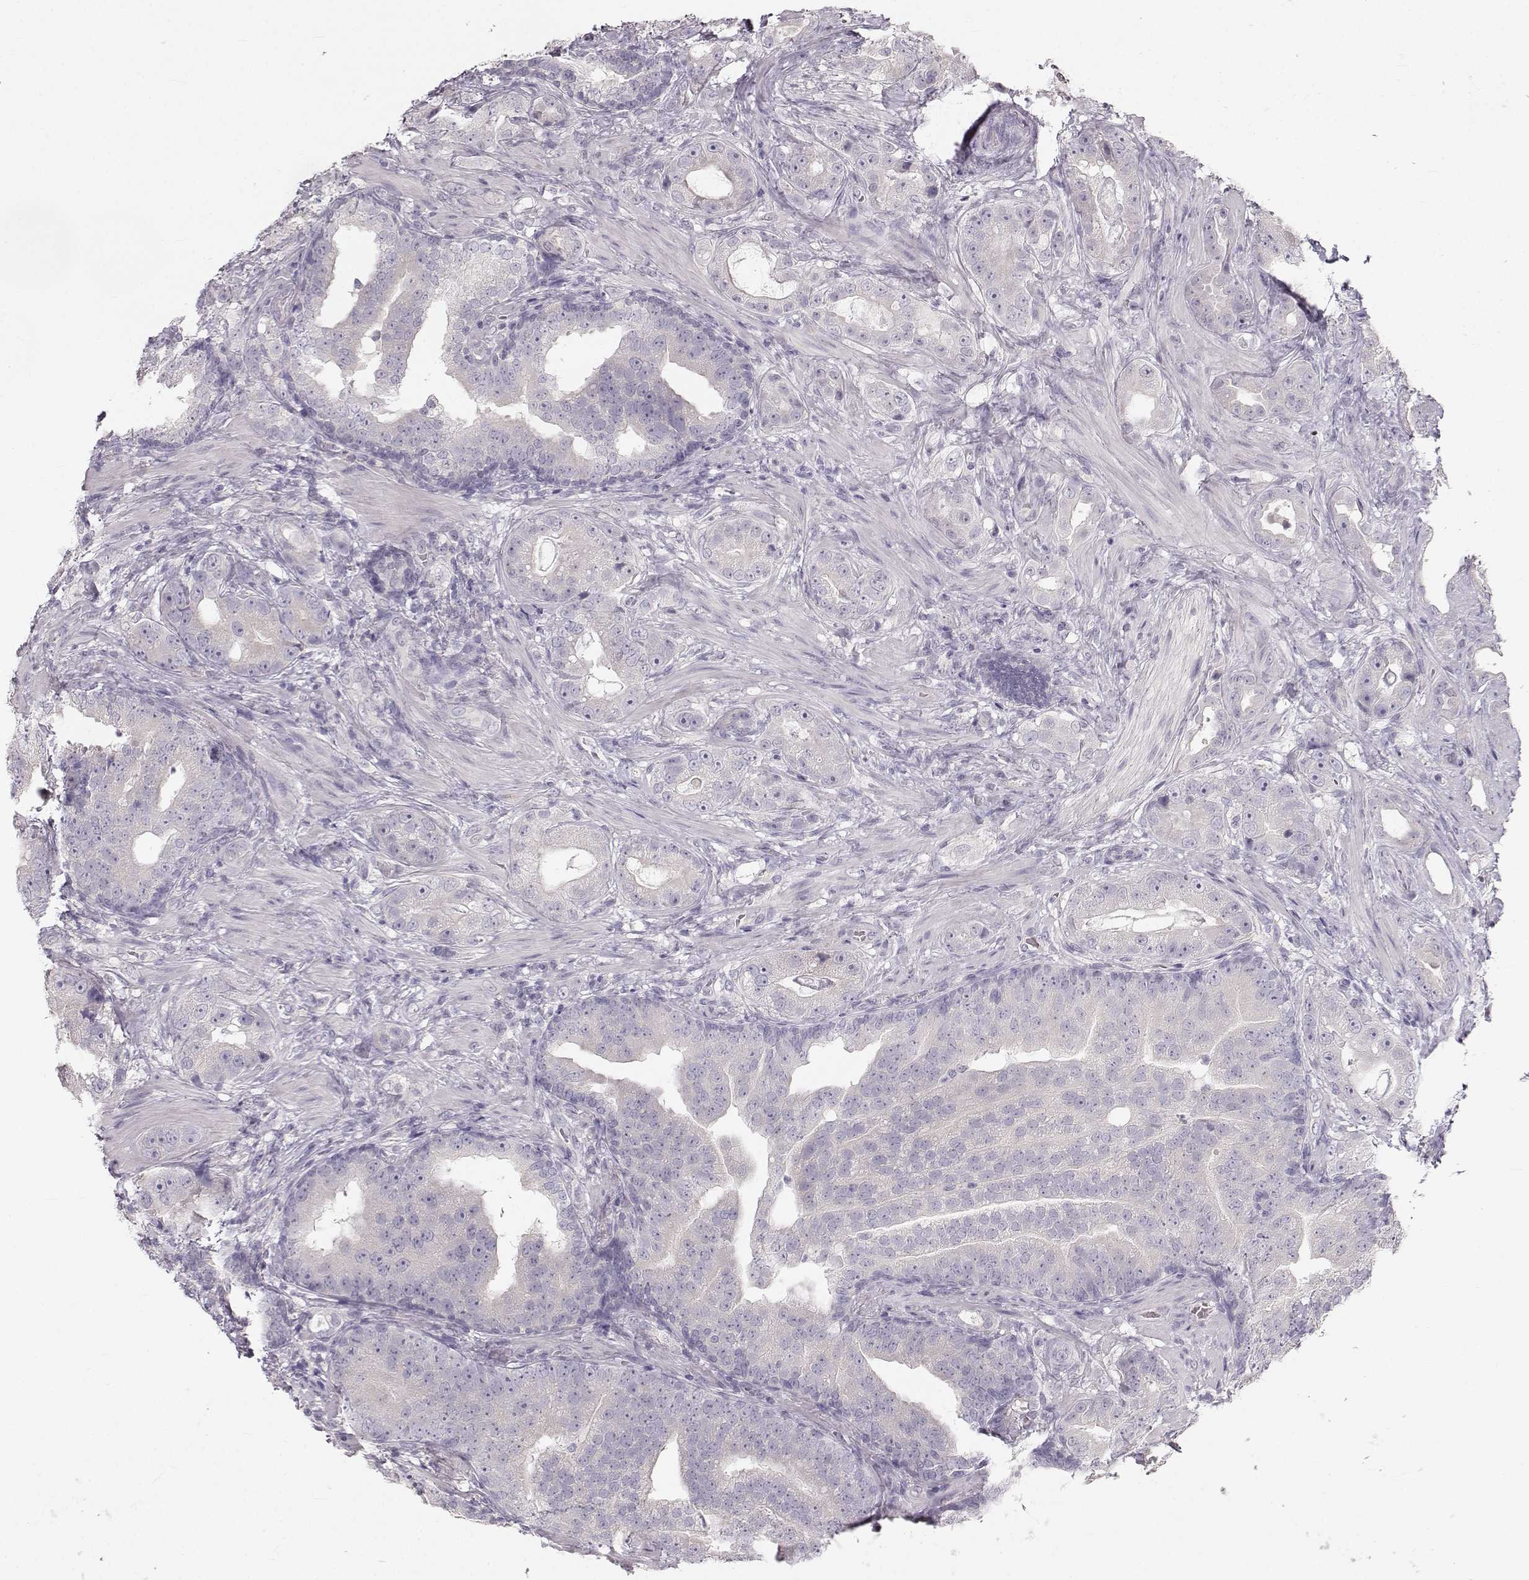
{"staining": {"intensity": "negative", "quantity": "none", "location": "none"}, "tissue": "prostate cancer", "cell_type": "Tumor cells", "image_type": "cancer", "snomed": [{"axis": "morphology", "description": "Adenocarcinoma, NOS"}, {"axis": "topography", "description": "Prostate"}], "caption": "Immunohistochemistry (IHC) micrograph of prostate adenocarcinoma stained for a protein (brown), which demonstrates no expression in tumor cells.", "gene": "OIP5", "patient": {"sex": "male", "age": 57}}